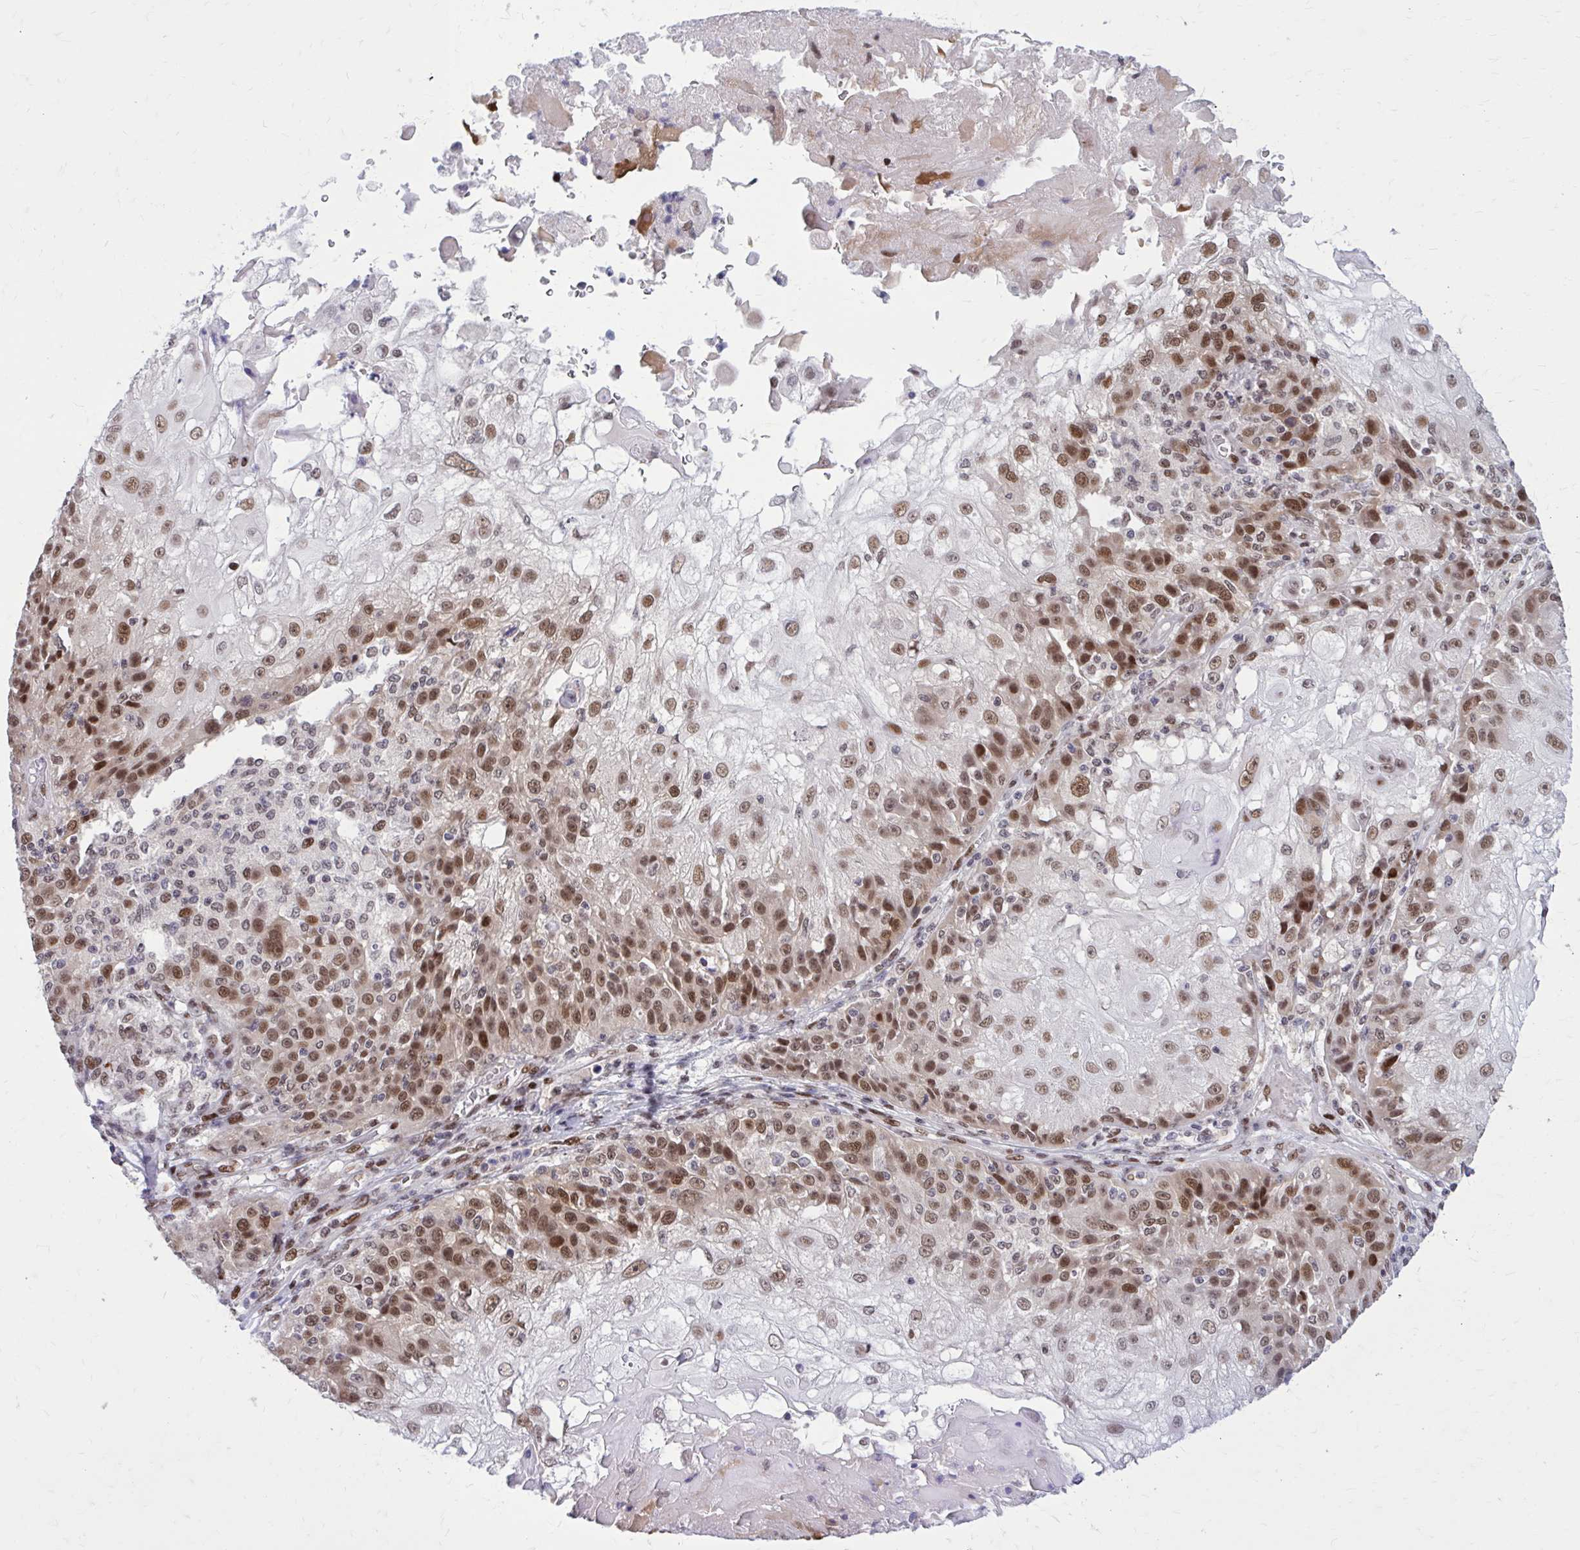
{"staining": {"intensity": "moderate", "quantity": ">75%", "location": "nuclear"}, "tissue": "skin cancer", "cell_type": "Tumor cells", "image_type": "cancer", "snomed": [{"axis": "morphology", "description": "Normal tissue, NOS"}, {"axis": "morphology", "description": "Squamous cell carcinoma, NOS"}, {"axis": "topography", "description": "Skin"}], "caption": "Protein expression analysis of skin cancer (squamous cell carcinoma) shows moderate nuclear positivity in about >75% of tumor cells. Nuclei are stained in blue.", "gene": "PSME4", "patient": {"sex": "female", "age": 83}}